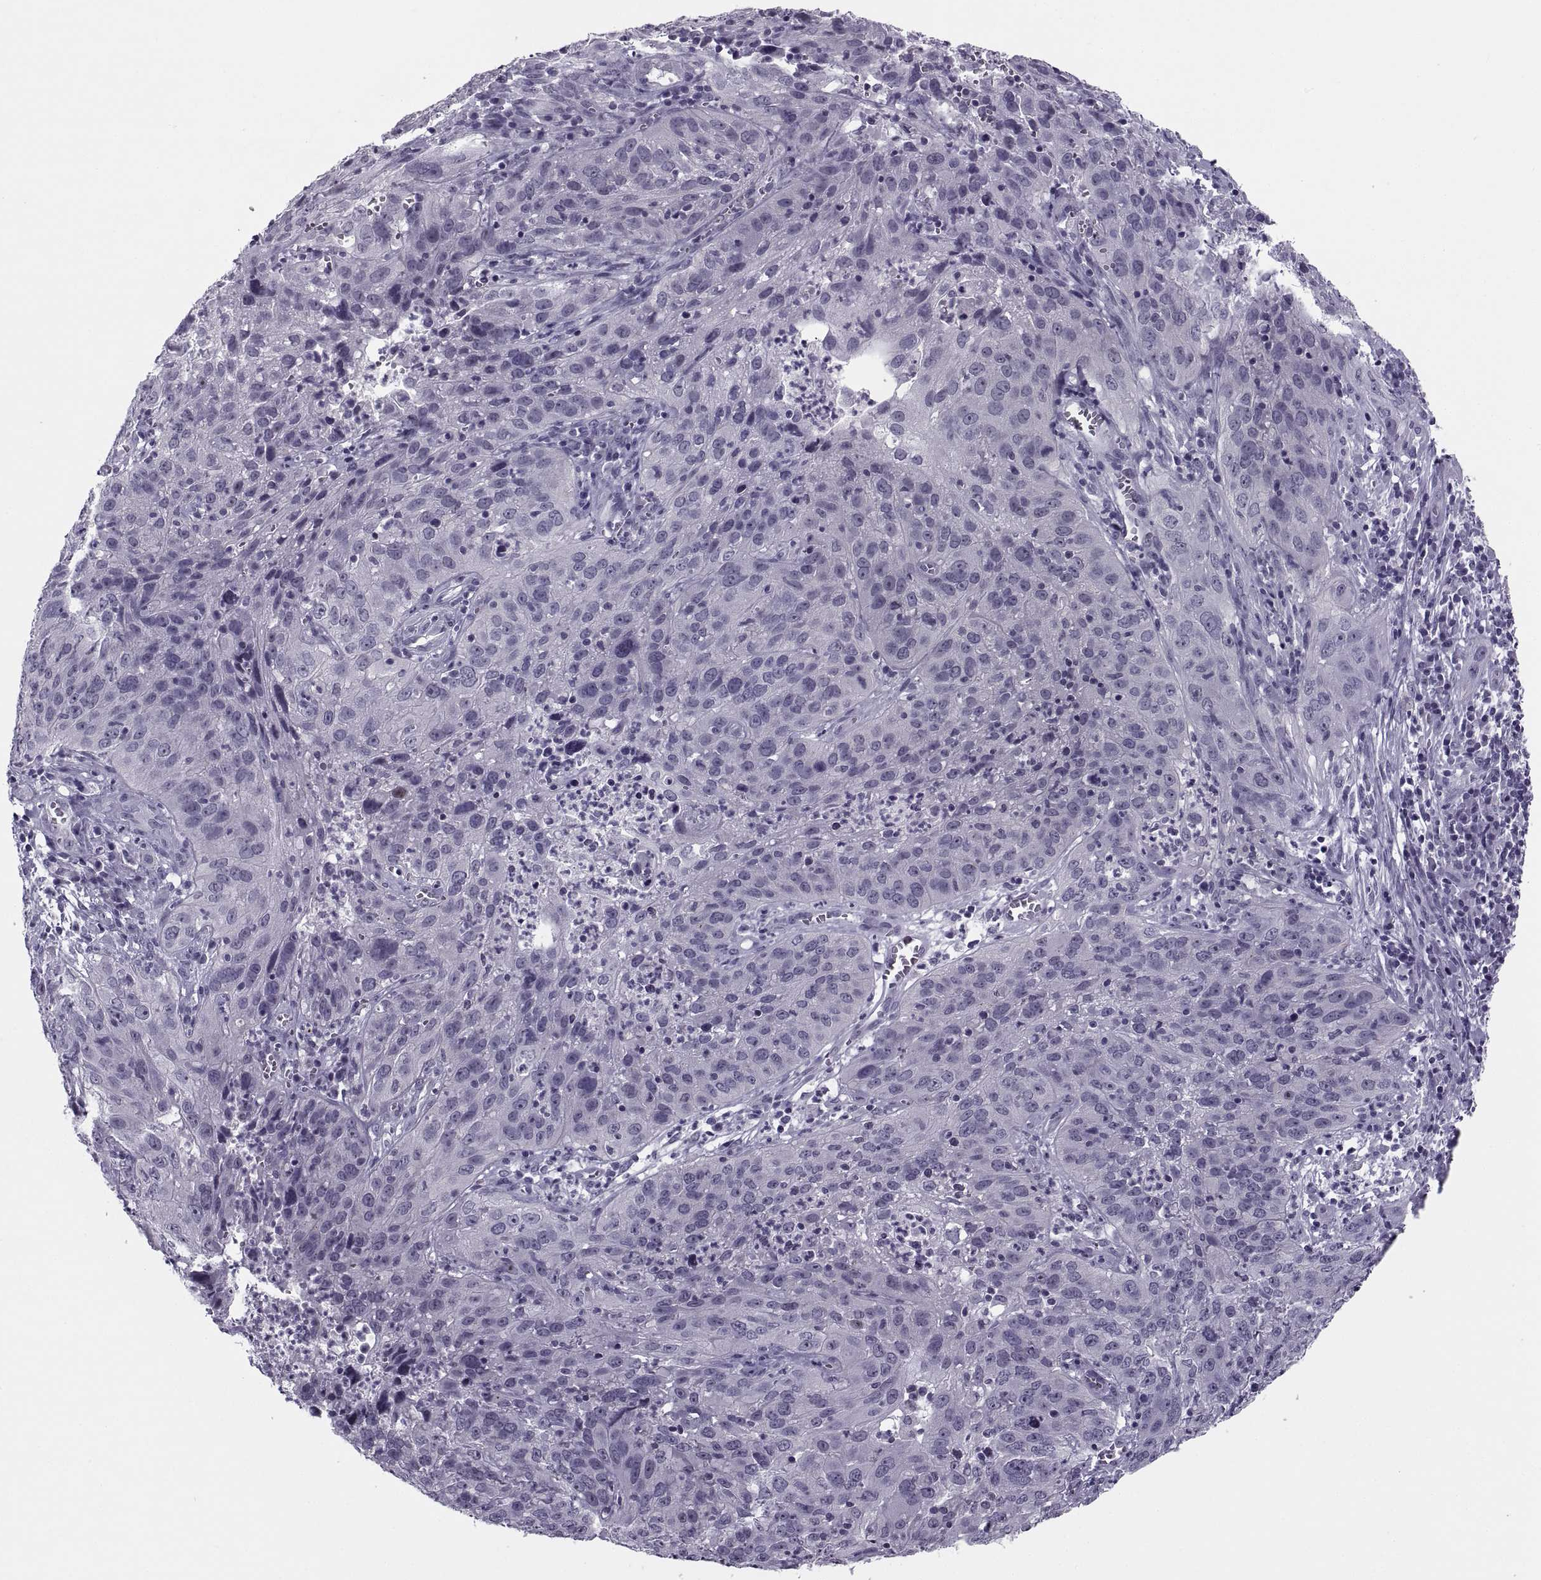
{"staining": {"intensity": "negative", "quantity": "none", "location": "none"}, "tissue": "cervical cancer", "cell_type": "Tumor cells", "image_type": "cancer", "snomed": [{"axis": "morphology", "description": "Squamous cell carcinoma, NOS"}, {"axis": "topography", "description": "Cervix"}], "caption": "Human cervical squamous cell carcinoma stained for a protein using immunohistochemistry (IHC) shows no expression in tumor cells.", "gene": "TBC1D3G", "patient": {"sex": "female", "age": 32}}